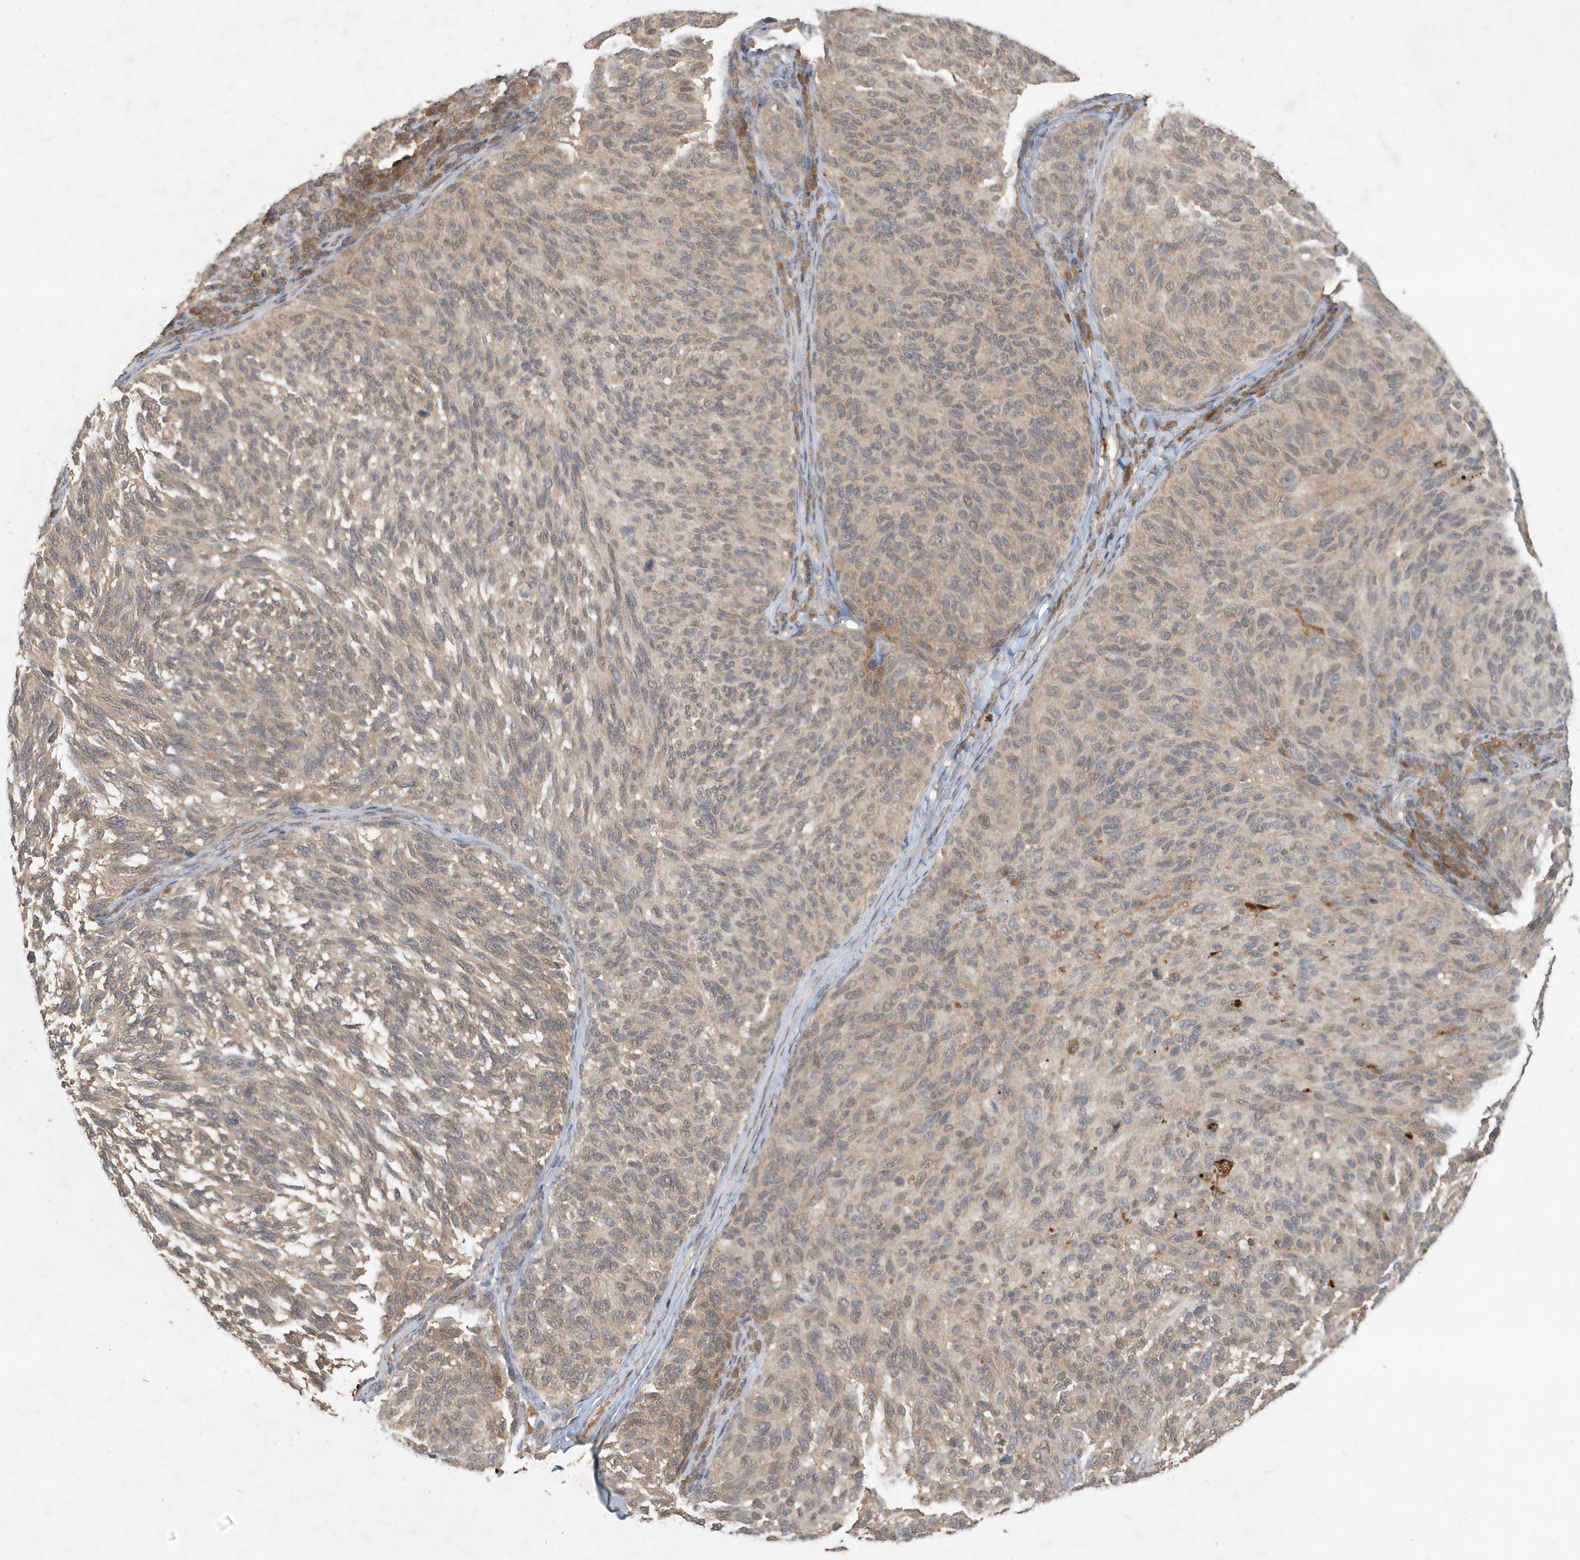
{"staining": {"intensity": "weak", "quantity": "25%-75%", "location": "cytoplasmic/membranous"}, "tissue": "melanoma", "cell_type": "Tumor cells", "image_type": "cancer", "snomed": [{"axis": "morphology", "description": "Malignant melanoma, NOS"}, {"axis": "topography", "description": "Skin"}], "caption": "Immunohistochemistry staining of malignant melanoma, which exhibits low levels of weak cytoplasmic/membranous positivity in approximately 25%-75% of tumor cells indicating weak cytoplasmic/membranous protein expression. The staining was performed using DAB (brown) for protein detection and nuclei were counterstained in hematoxylin (blue).", "gene": "ABCB9", "patient": {"sex": "female", "age": 73}}